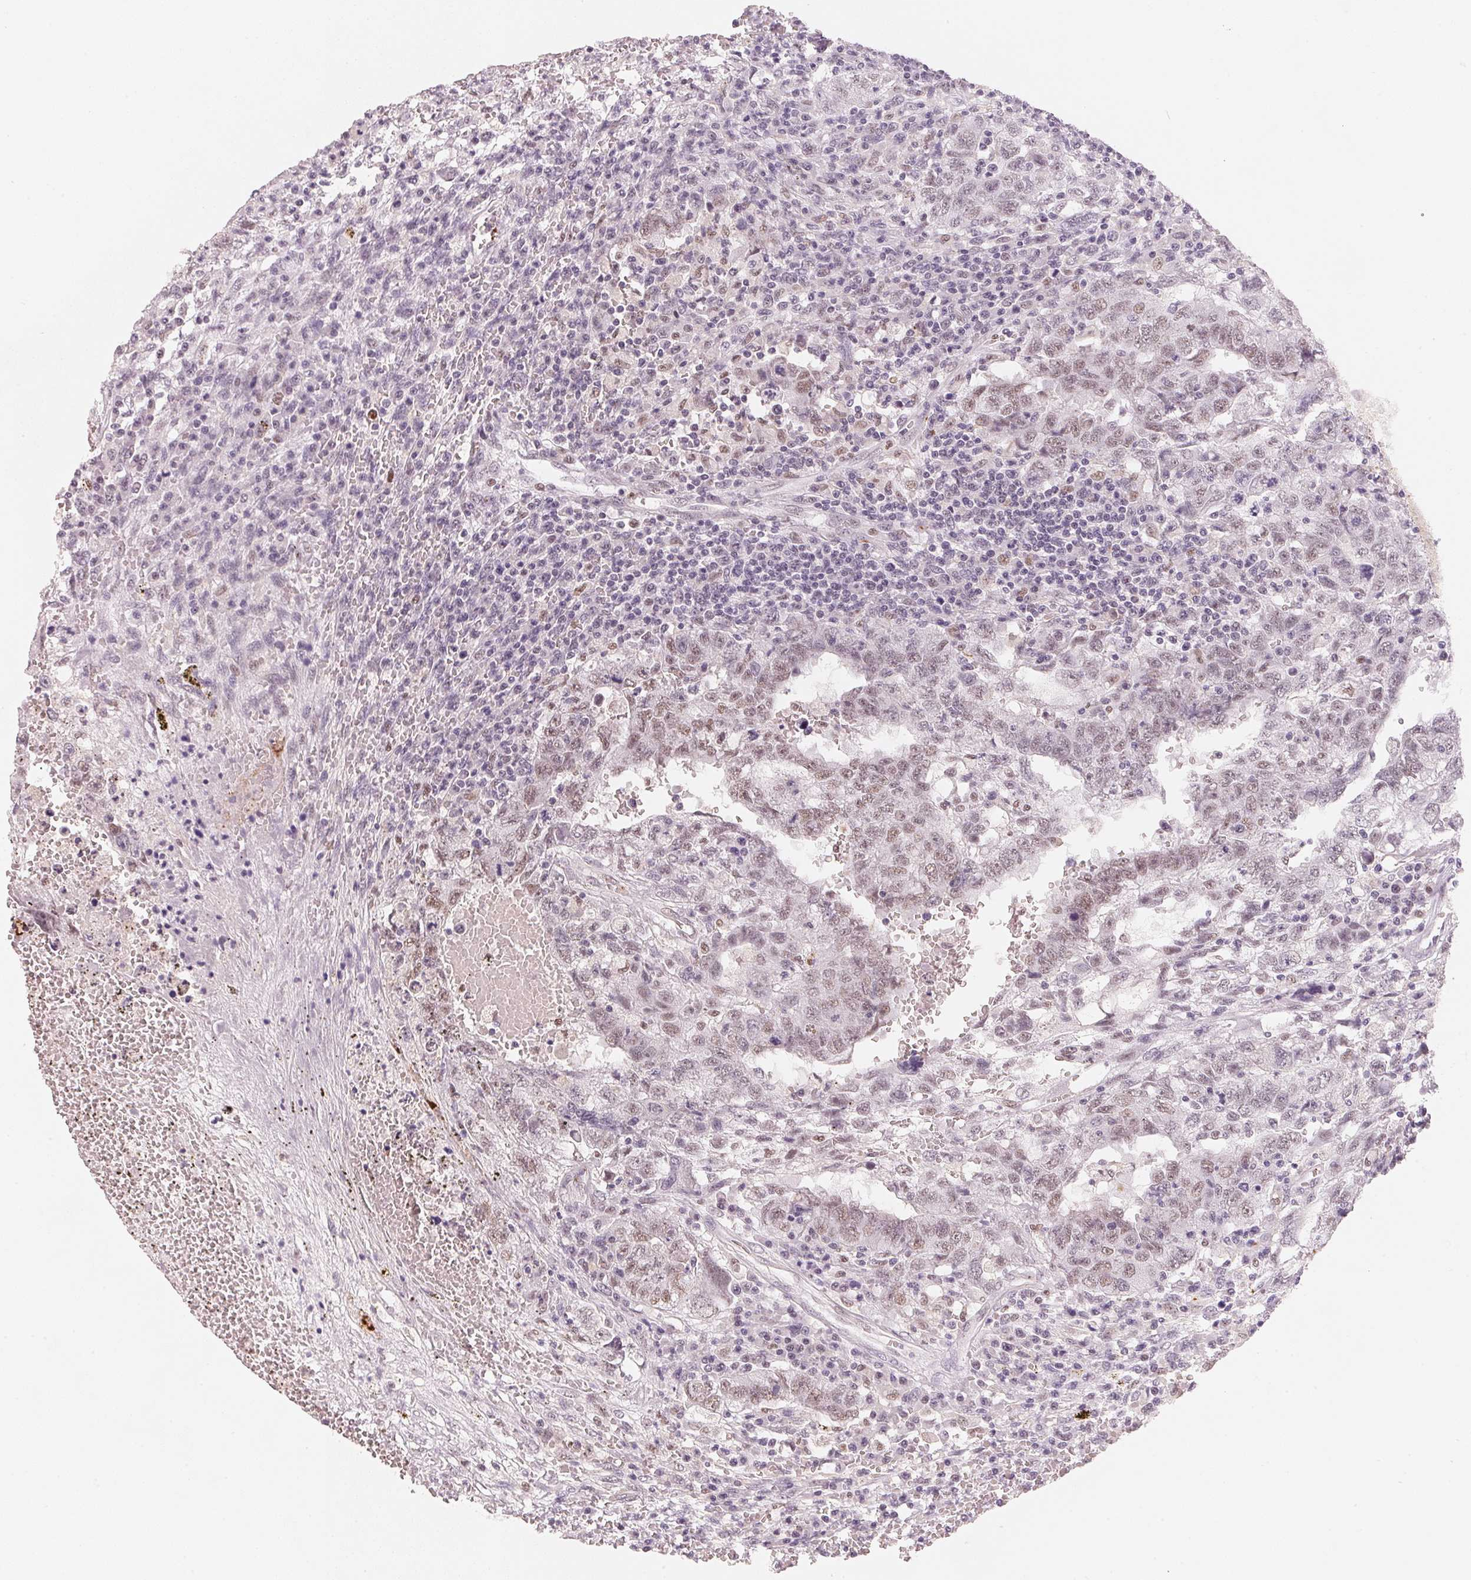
{"staining": {"intensity": "weak", "quantity": ">75%", "location": "nuclear"}, "tissue": "testis cancer", "cell_type": "Tumor cells", "image_type": "cancer", "snomed": [{"axis": "morphology", "description": "Carcinoma, Embryonal, NOS"}, {"axis": "topography", "description": "Testis"}], "caption": "About >75% of tumor cells in human testis embryonal carcinoma reveal weak nuclear protein positivity as visualized by brown immunohistochemical staining.", "gene": "ARHGAP22", "patient": {"sex": "male", "age": 26}}